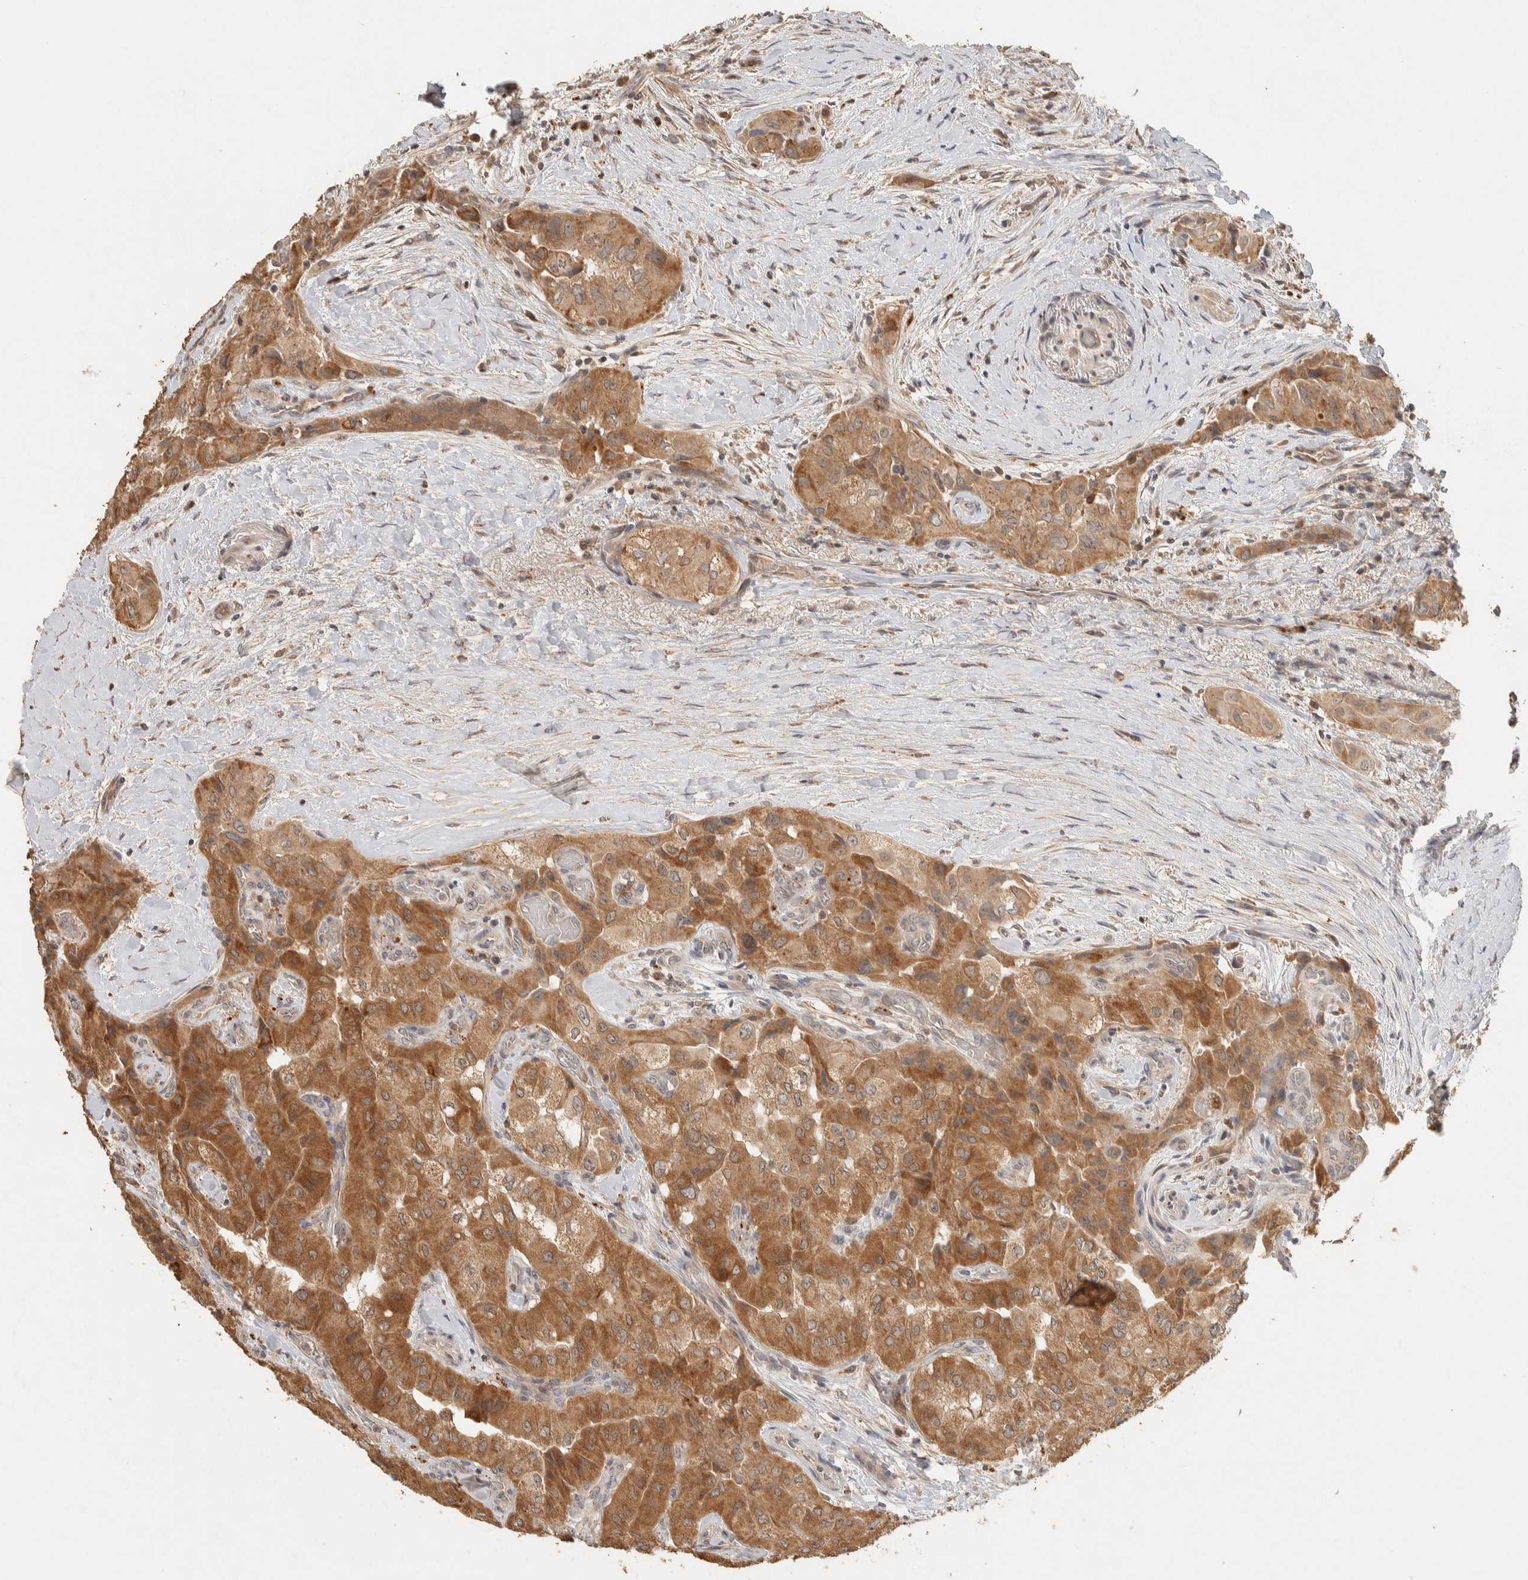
{"staining": {"intensity": "moderate", "quantity": ">75%", "location": "cytoplasmic/membranous"}, "tissue": "thyroid cancer", "cell_type": "Tumor cells", "image_type": "cancer", "snomed": [{"axis": "morphology", "description": "Papillary adenocarcinoma, NOS"}, {"axis": "topography", "description": "Thyroid gland"}], "caption": "This is a histology image of immunohistochemistry staining of thyroid cancer (papillary adenocarcinoma), which shows moderate staining in the cytoplasmic/membranous of tumor cells.", "gene": "ITPA", "patient": {"sex": "female", "age": 59}}